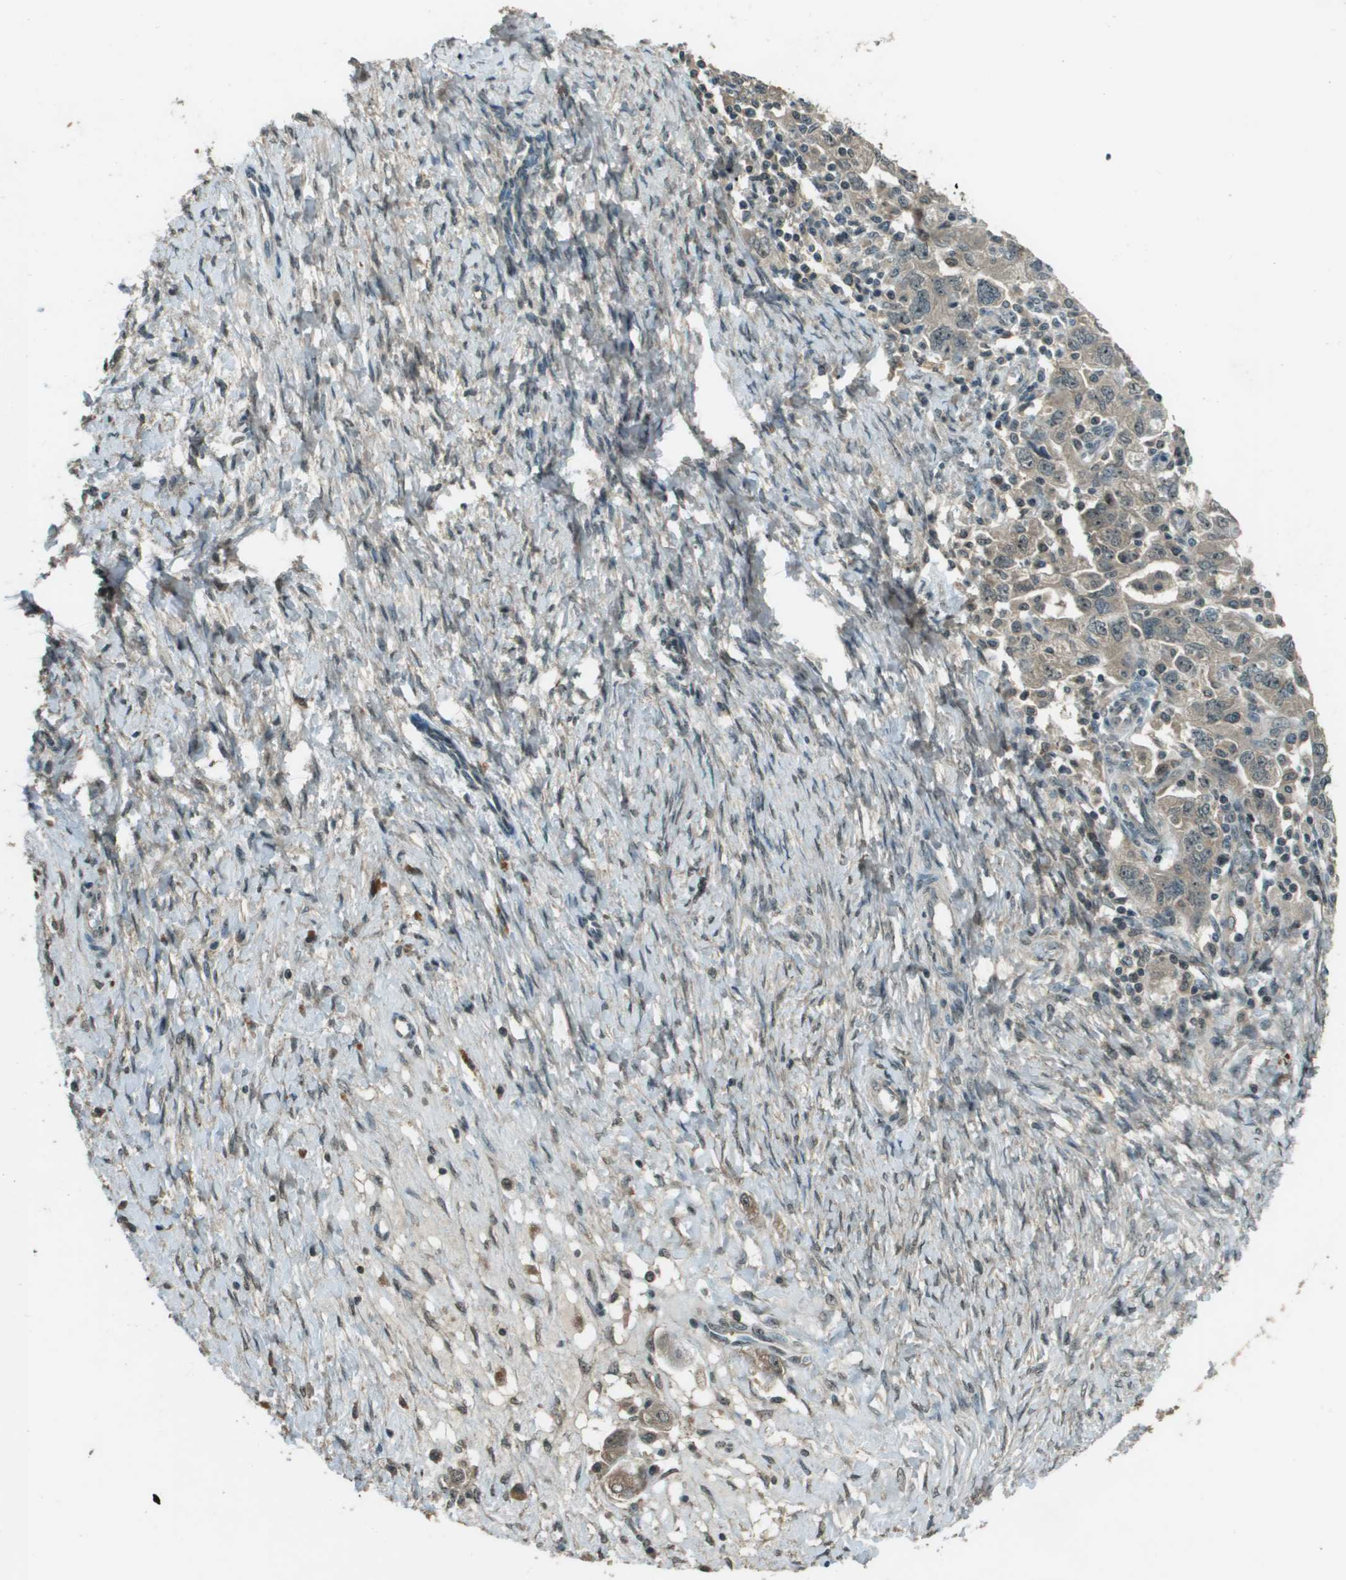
{"staining": {"intensity": "weak", "quantity": ">75%", "location": "cytoplasmic/membranous"}, "tissue": "ovarian cancer", "cell_type": "Tumor cells", "image_type": "cancer", "snomed": [{"axis": "morphology", "description": "Carcinoma, NOS"}, {"axis": "morphology", "description": "Cystadenocarcinoma, serous, NOS"}, {"axis": "topography", "description": "Ovary"}], "caption": "Immunohistochemical staining of ovarian cancer exhibits low levels of weak cytoplasmic/membranous protein expression in about >75% of tumor cells.", "gene": "SDC3", "patient": {"sex": "female", "age": 69}}